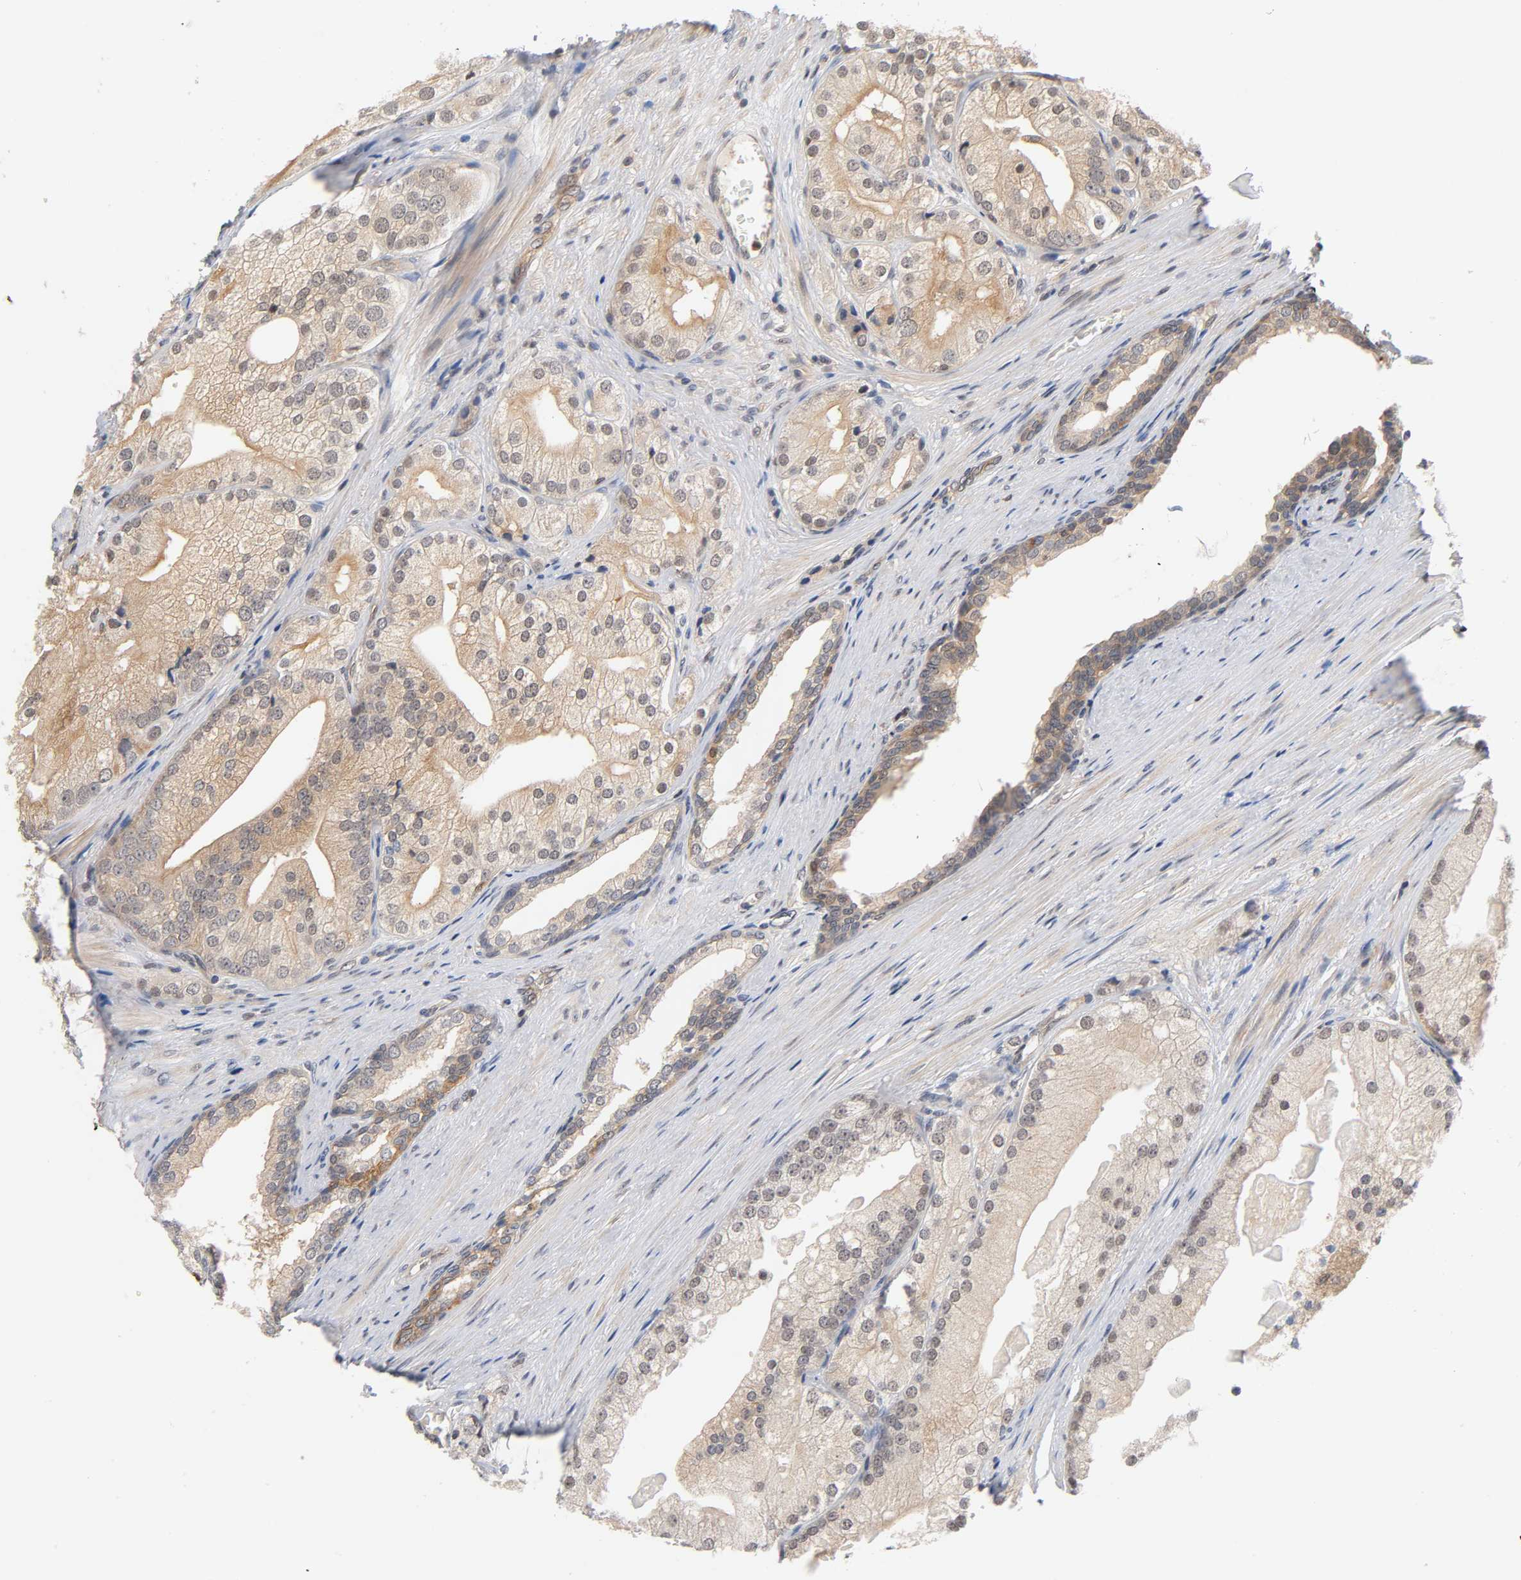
{"staining": {"intensity": "weak", "quantity": ">75%", "location": "cytoplasmic/membranous"}, "tissue": "prostate cancer", "cell_type": "Tumor cells", "image_type": "cancer", "snomed": [{"axis": "morphology", "description": "Adenocarcinoma, Low grade"}, {"axis": "topography", "description": "Prostate"}], "caption": "Human adenocarcinoma (low-grade) (prostate) stained for a protein (brown) shows weak cytoplasmic/membranous positive staining in about >75% of tumor cells.", "gene": "PRKAB1", "patient": {"sex": "male", "age": 69}}